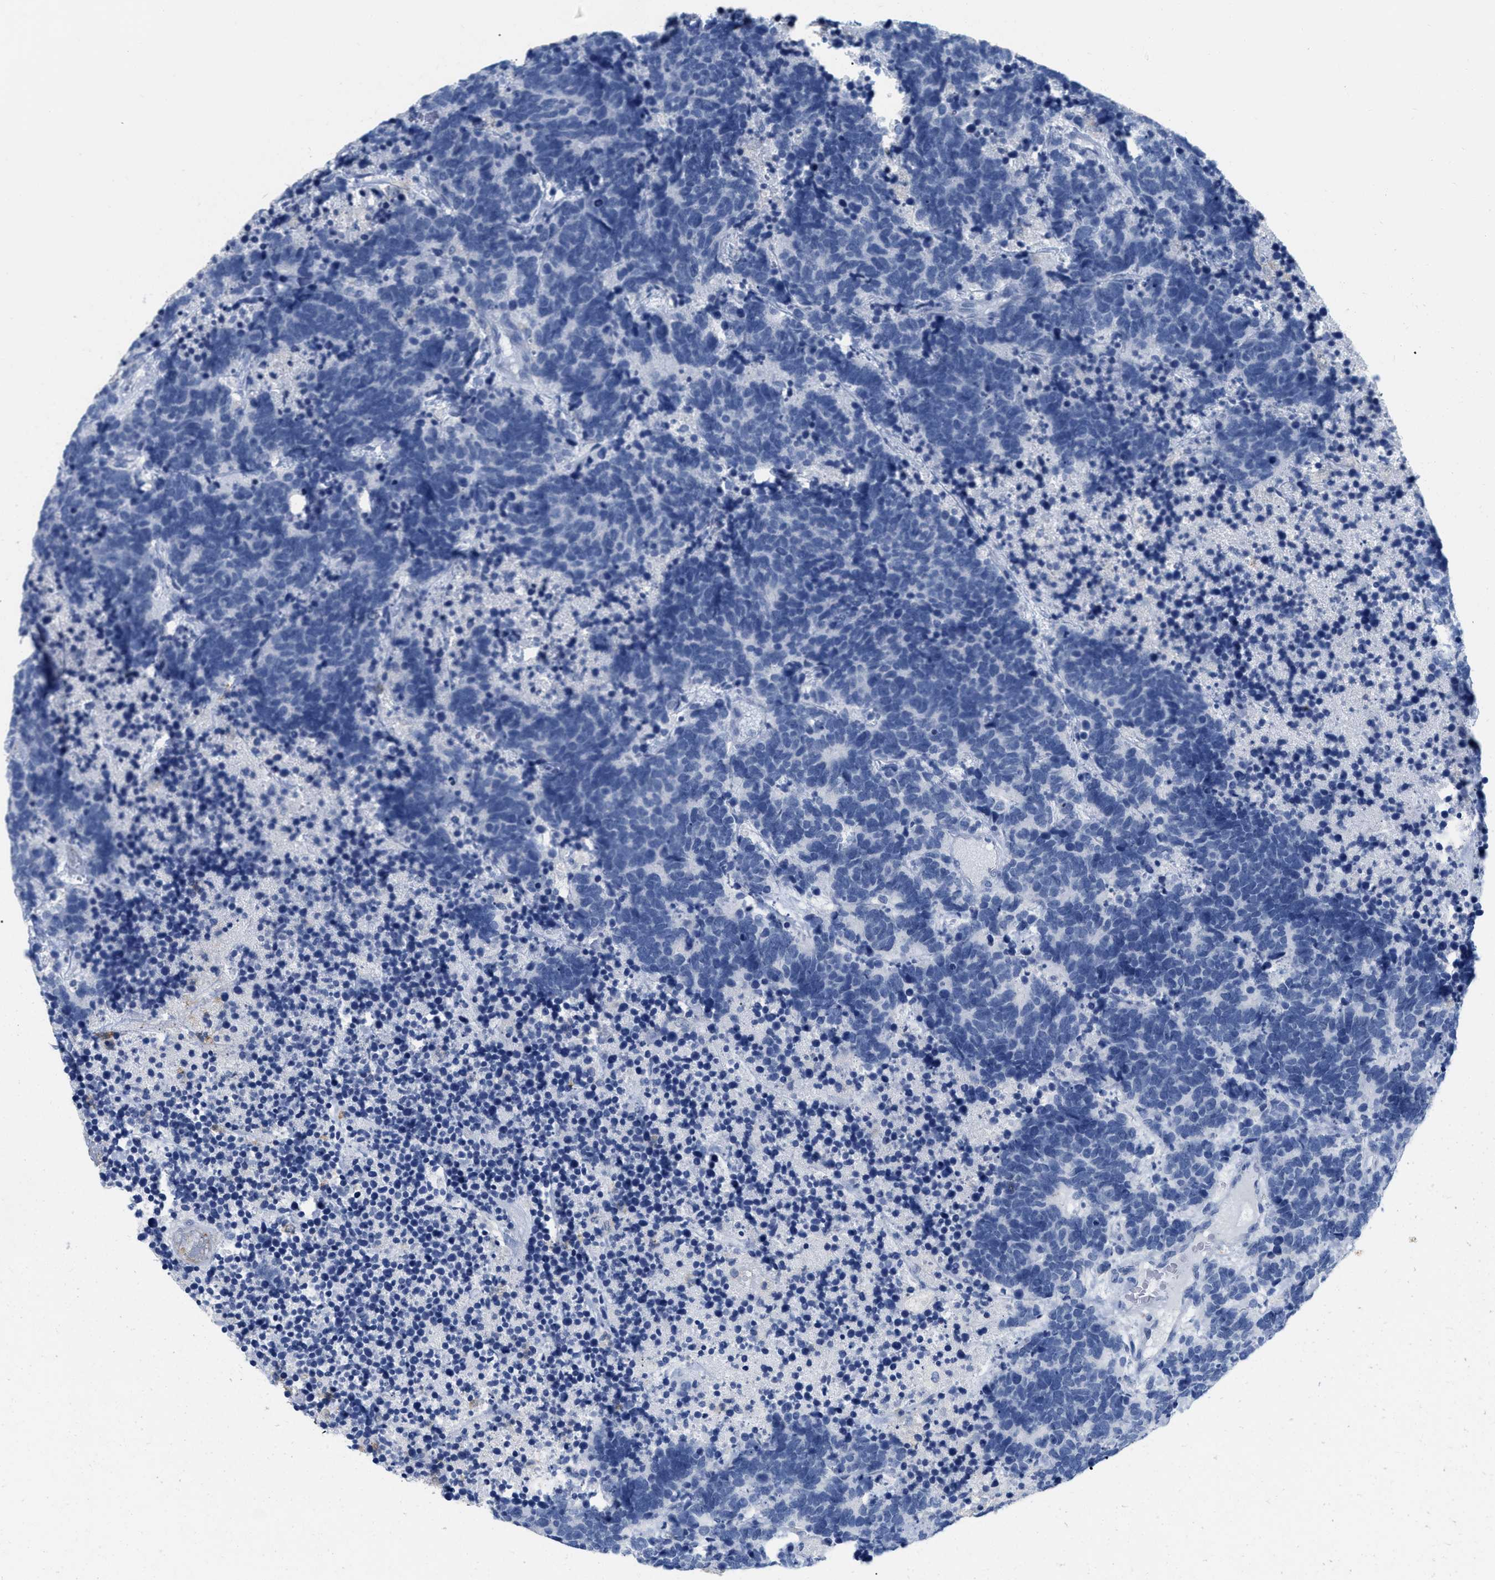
{"staining": {"intensity": "negative", "quantity": "none", "location": "none"}, "tissue": "carcinoid", "cell_type": "Tumor cells", "image_type": "cancer", "snomed": [{"axis": "morphology", "description": "Carcinoma, NOS"}, {"axis": "morphology", "description": "Carcinoid, malignant, NOS"}, {"axis": "topography", "description": "Urinary bladder"}], "caption": "Immunohistochemistry of human carcinoma demonstrates no expression in tumor cells. The staining is performed using DAB (3,3'-diaminobenzidine) brown chromogen with nuclei counter-stained in using hematoxylin.", "gene": "CR1", "patient": {"sex": "male", "age": 57}}